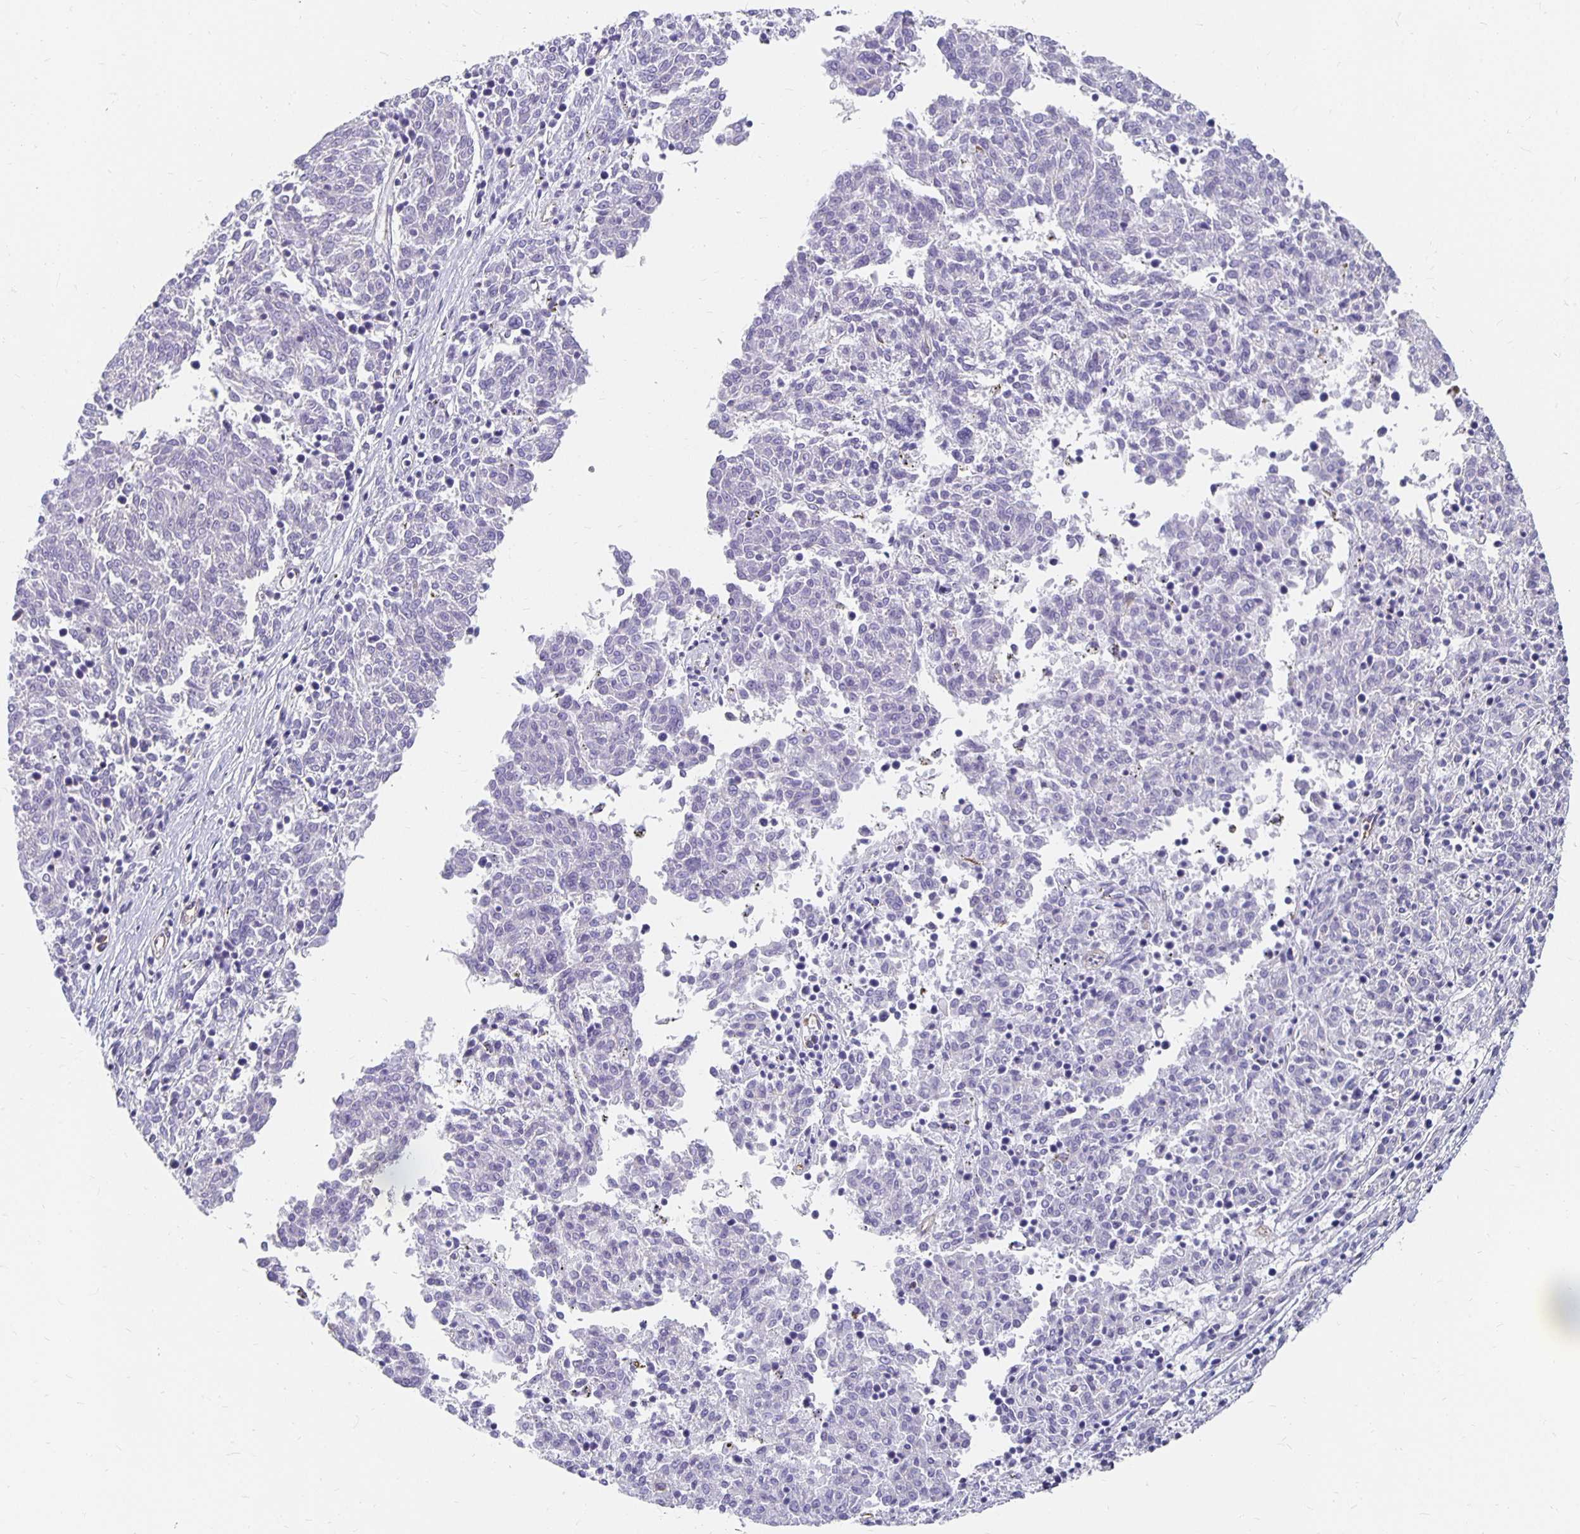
{"staining": {"intensity": "negative", "quantity": "none", "location": "none"}, "tissue": "melanoma", "cell_type": "Tumor cells", "image_type": "cancer", "snomed": [{"axis": "morphology", "description": "Malignant melanoma, NOS"}, {"axis": "topography", "description": "Skin"}], "caption": "This micrograph is of melanoma stained with IHC to label a protein in brown with the nuclei are counter-stained blue. There is no staining in tumor cells.", "gene": "APOB", "patient": {"sex": "female", "age": 72}}